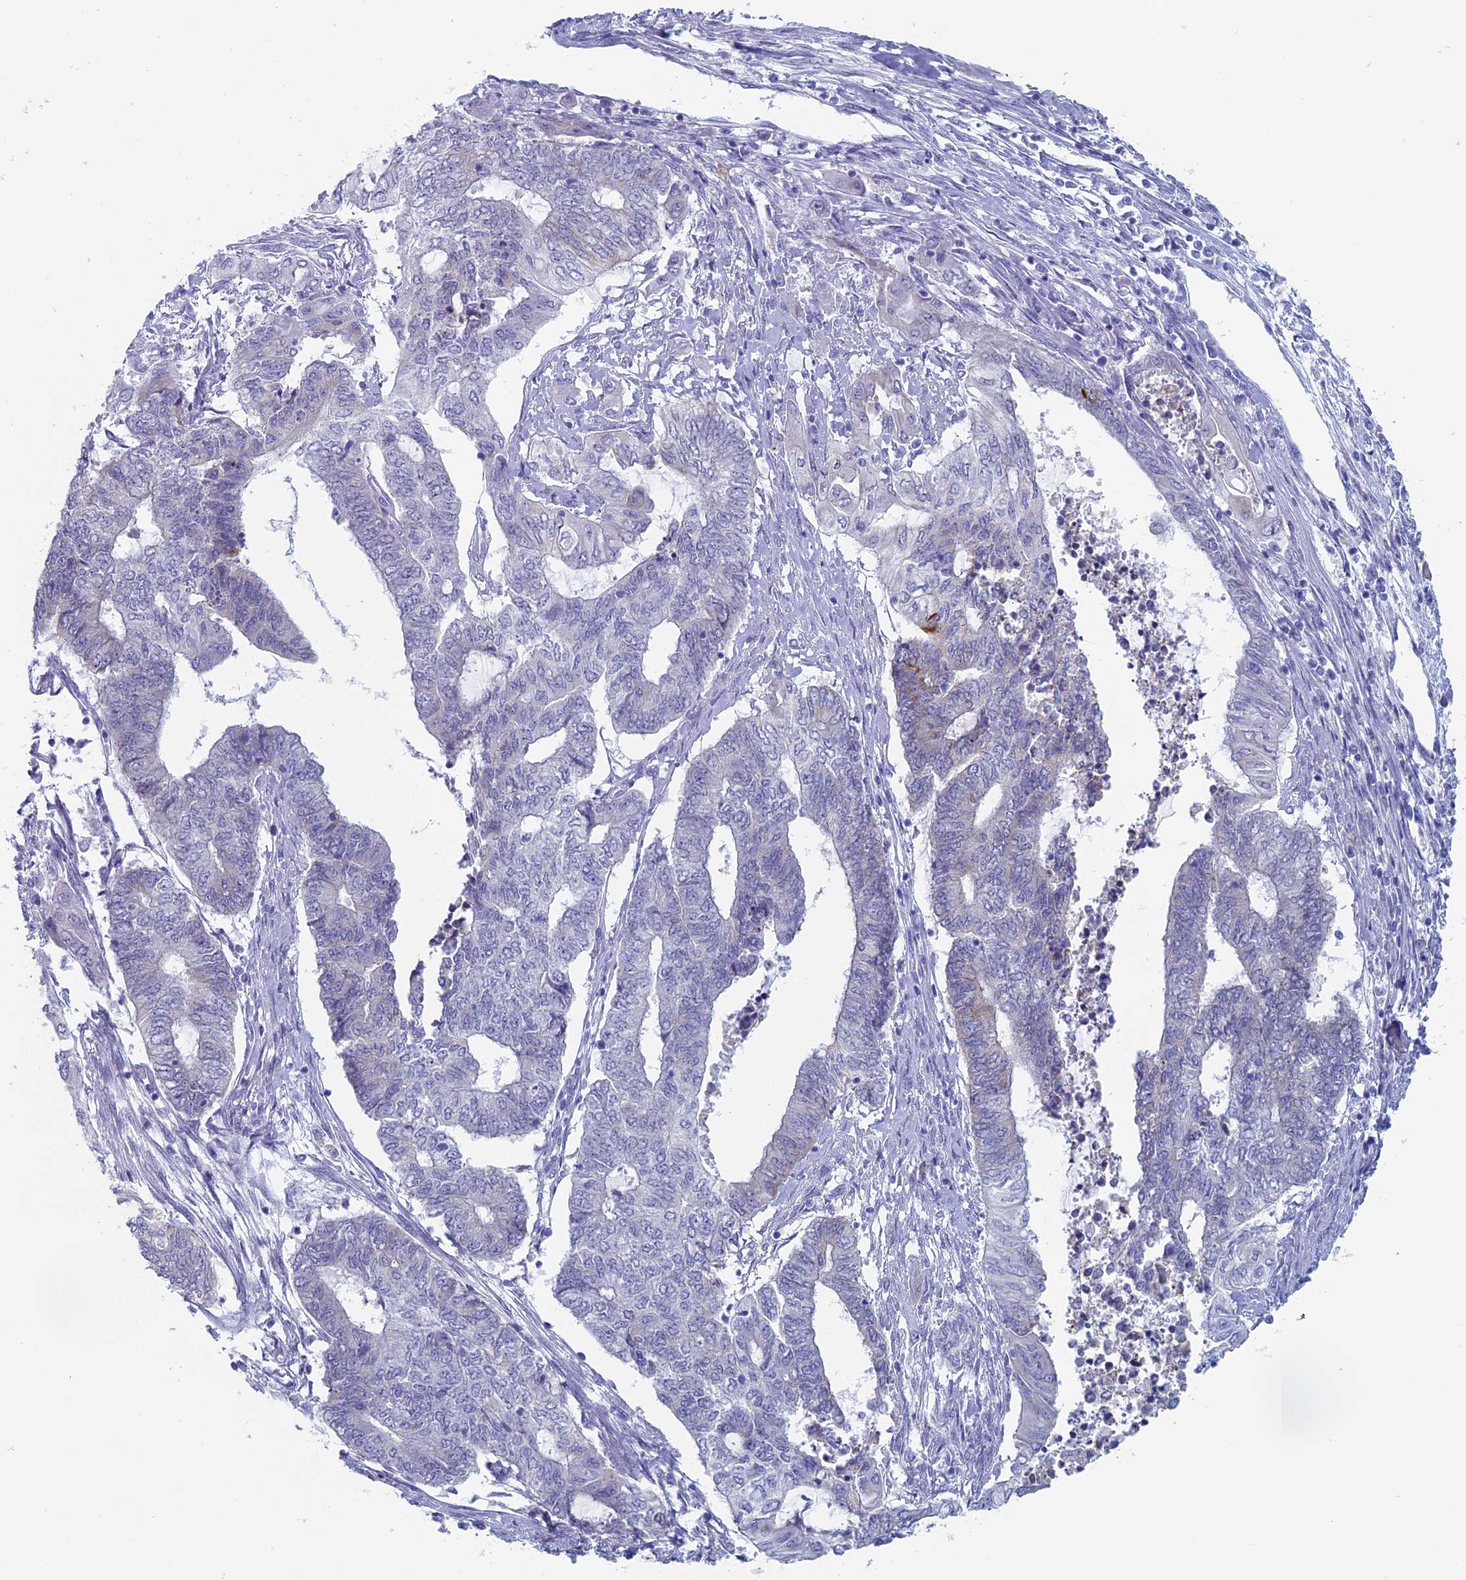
{"staining": {"intensity": "negative", "quantity": "none", "location": "none"}, "tissue": "endometrial cancer", "cell_type": "Tumor cells", "image_type": "cancer", "snomed": [{"axis": "morphology", "description": "Adenocarcinoma, NOS"}, {"axis": "topography", "description": "Uterus"}, {"axis": "topography", "description": "Endometrium"}], "caption": "This is an IHC photomicrograph of endometrial cancer (adenocarcinoma). There is no staining in tumor cells.", "gene": "MAGEB6", "patient": {"sex": "female", "age": 70}}